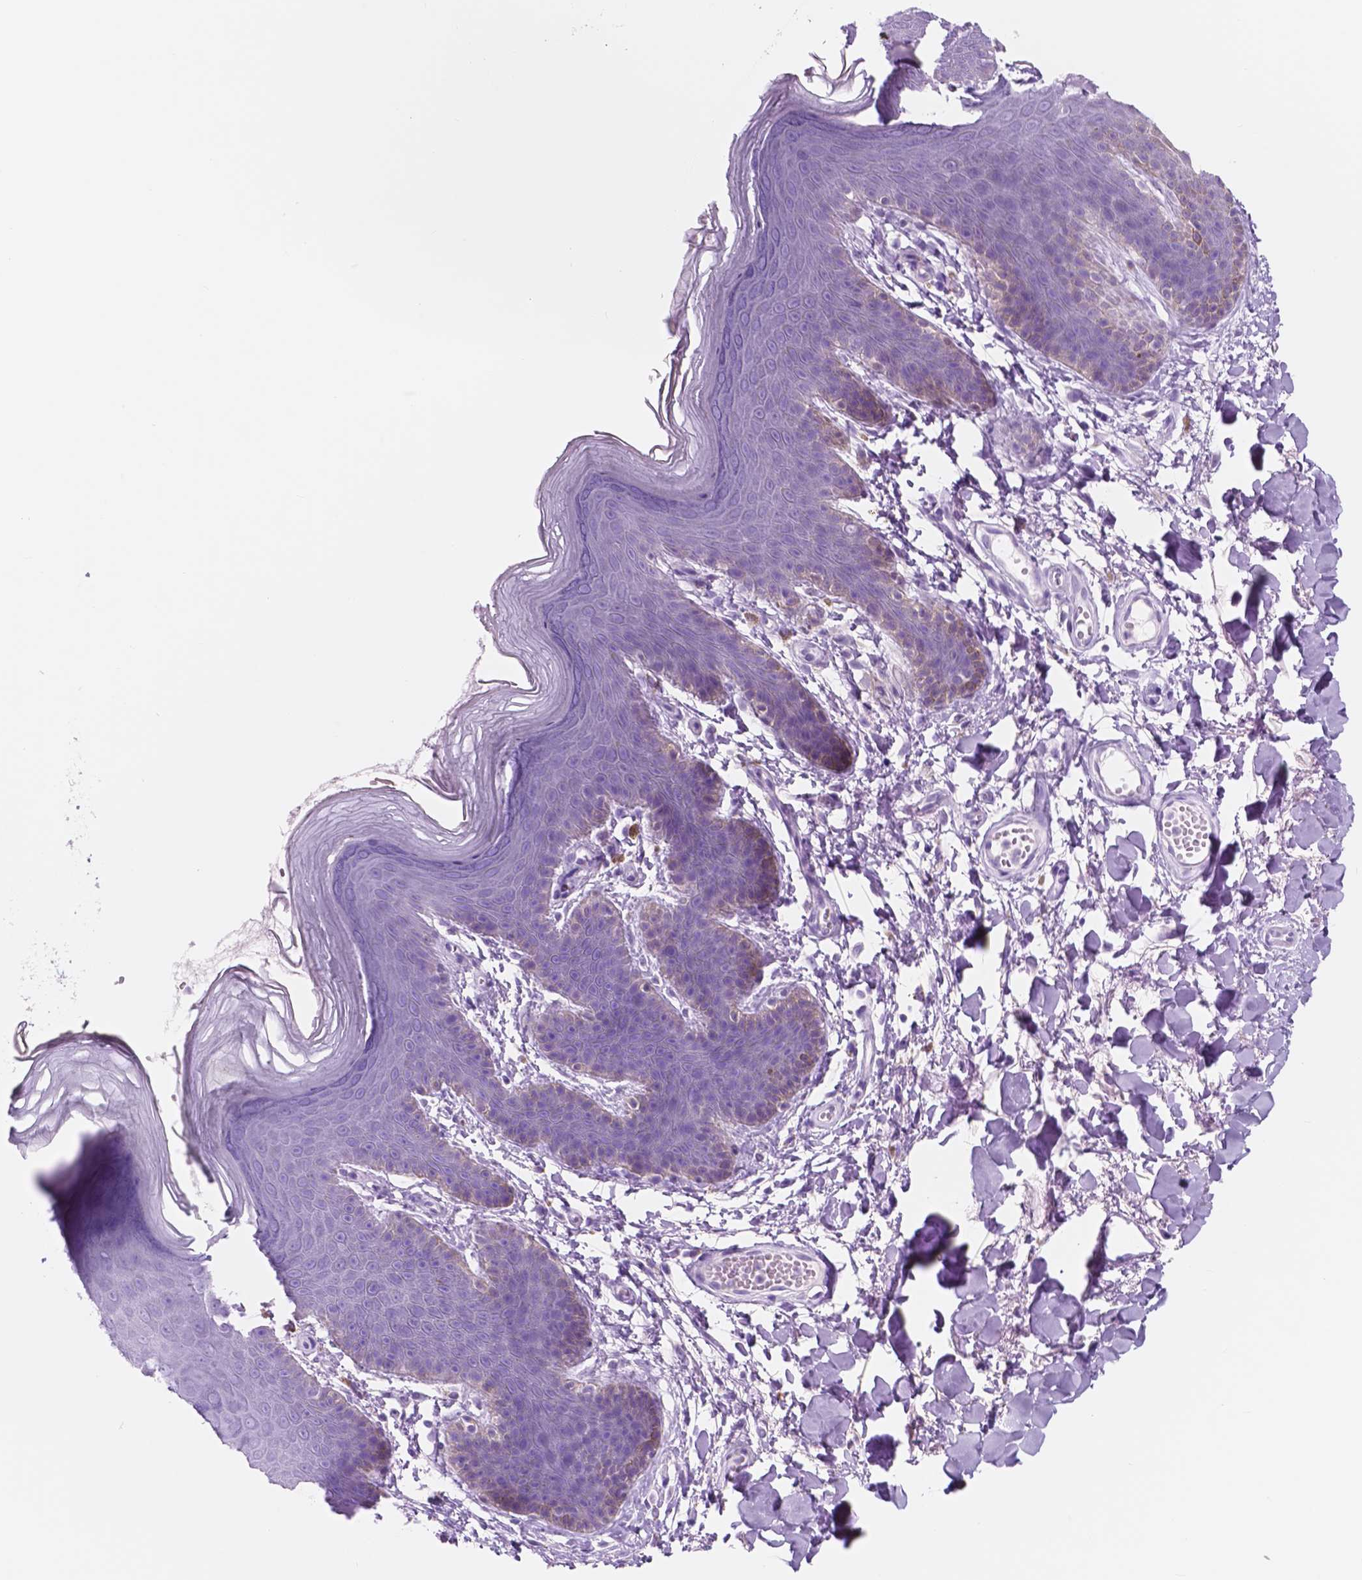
{"staining": {"intensity": "negative", "quantity": "none", "location": "none"}, "tissue": "skin", "cell_type": "Epidermal cells", "image_type": "normal", "snomed": [{"axis": "morphology", "description": "Normal tissue, NOS"}, {"axis": "topography", "description": "Anal"}], "caption": "This is an immunohistochemistry (IHC) photomicrograph of unremarkable human skin. There is no positivity in epidermal cells.", "gene": "CUZD1", "patient": {"sex": "male", "age": 53}}